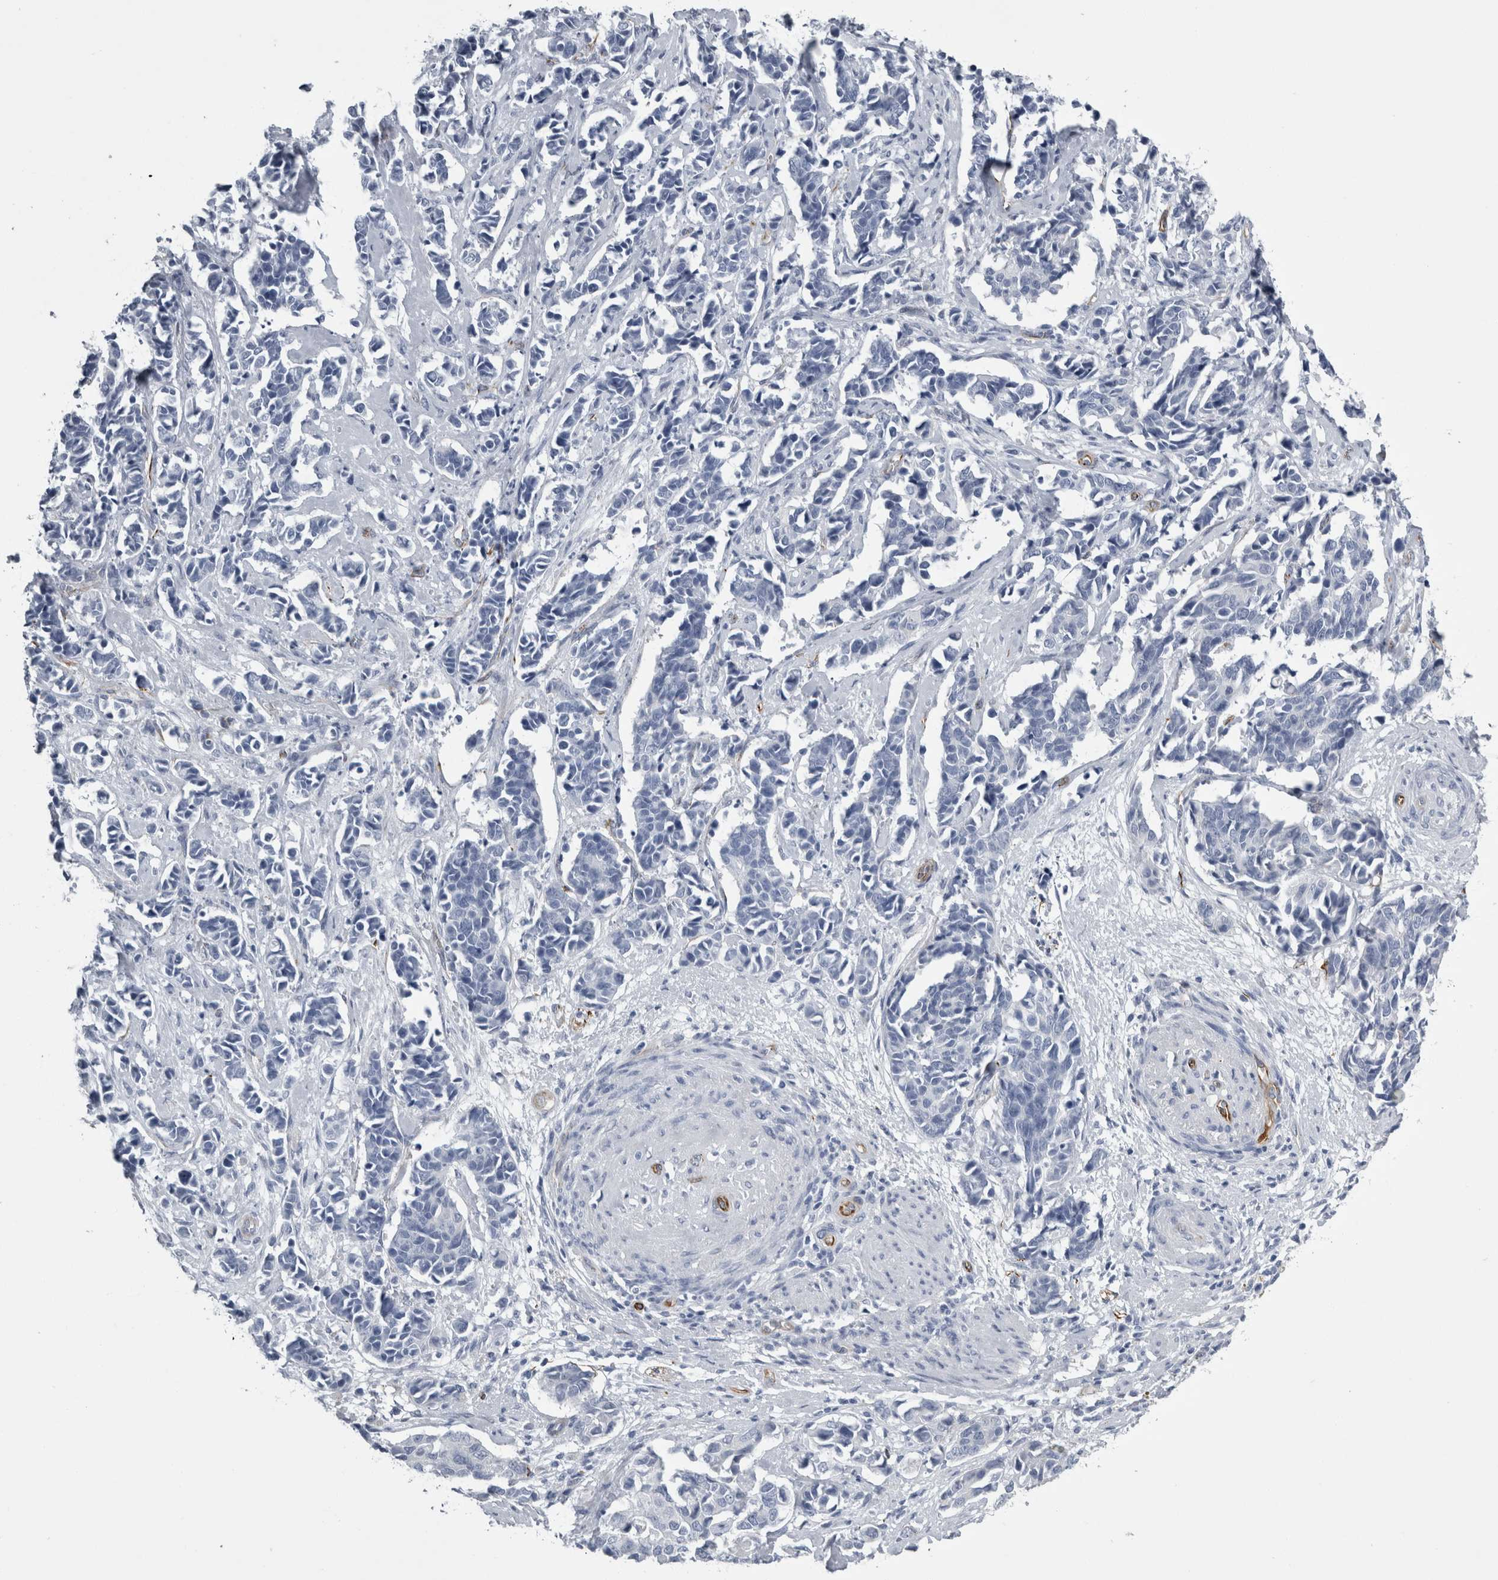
{"staining": {"intensity": "negative", "quantity": "none", "location": "none"}, "tissue": "cervical cancer", "cell_type": "Tumor cells", "image_type": "cancer", "snomed": [{"axis": "morphology", "description": "Normal tissue, NOS"}, {"axis": "morphology", "description": "Squamous cell carcinoma, NOS"}, {"axis": "topography", "description": "Cervix"}], "caption": "The photomicrograph shows no significant expression in tumor cells of cervical cancer.", "gene": "VWDE", "patient": {"sex": "female", "age": 35}}